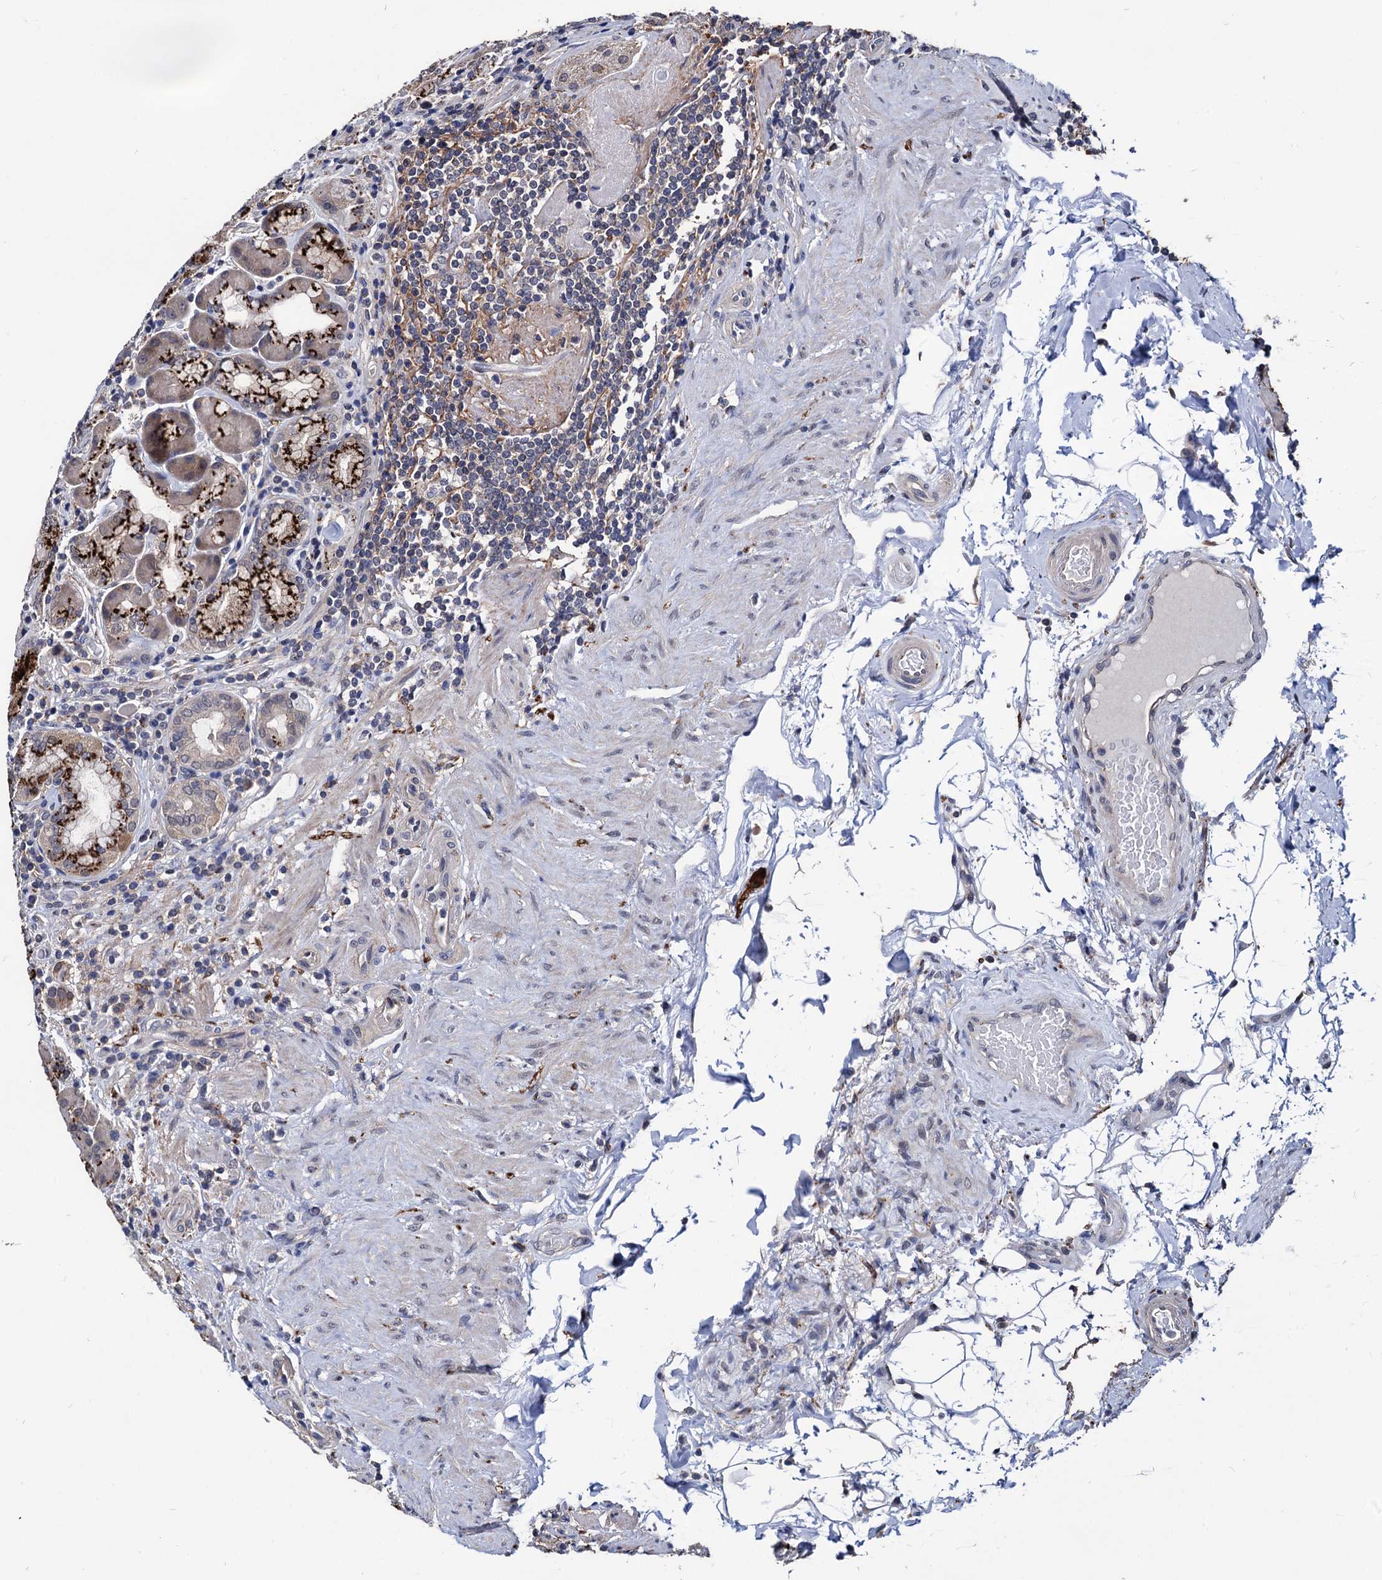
{"staining": {"intensity": "strong", "quantity": ">75%", "location": "cytoplasmic/membranous"}, "tissue": "stomach", "cell_type": "Glandular cells", "image_type": "normal", "snomed": [{"axis": "morphology", "description": "Normal tissue, NOS"}, {"axis": "topography", "description": "Stomach, upper"}, {"axis": "topography", "description": "Stomach, lower"}], "caption": "DAB (3,3'-diaminobenzidine) immunohistochemical staining of normal human stomach reveals strong cytoplasmic/membranous protein staining in about >75% of glandular cells.", "gene": "ESD", "patient": {"sex": "female", "age": 76}}